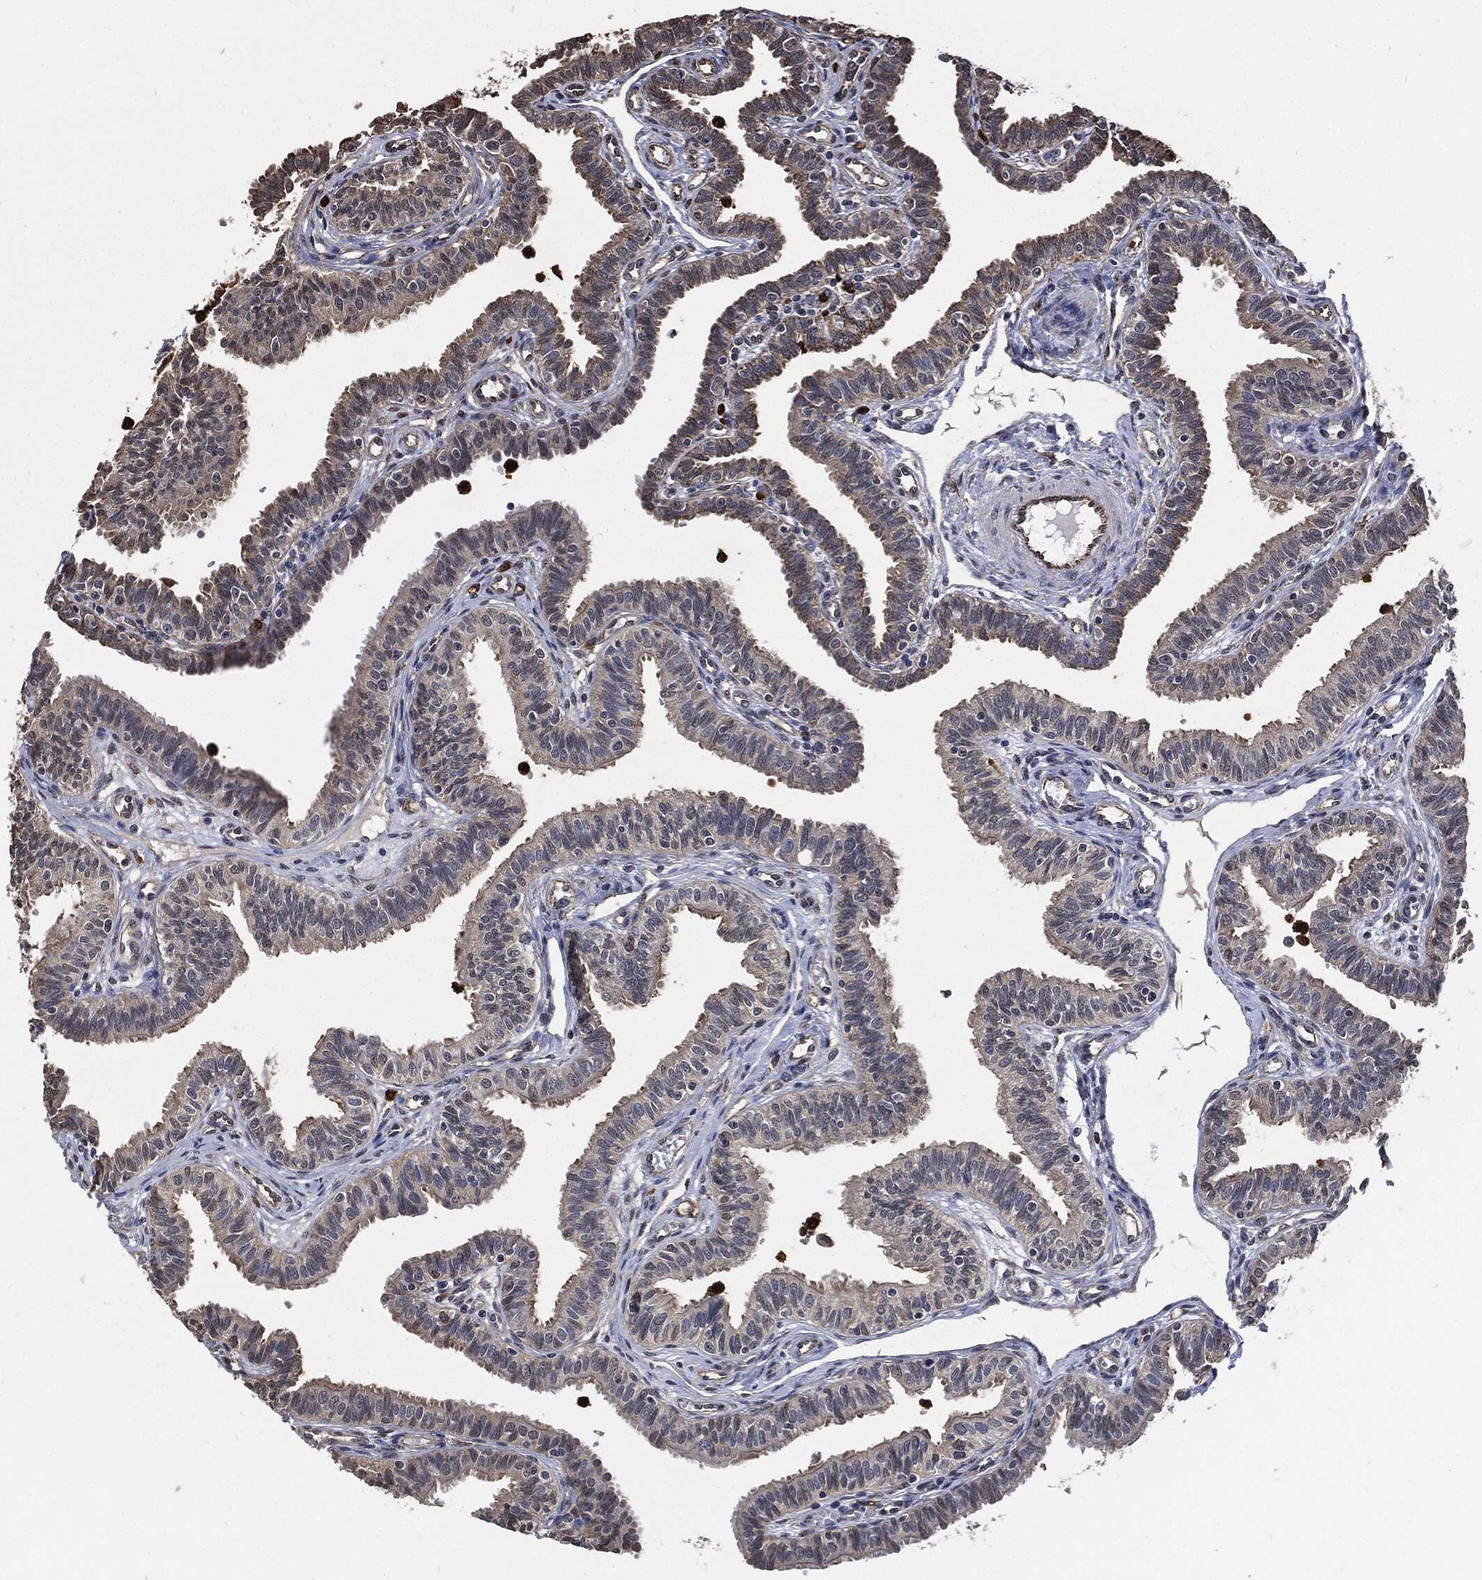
{"staining": {"intensity": "weak", "quantity": "25%-75%", "location": "cytoplasmic/membranous"}, "tissue": "fallopian tube", "cell_type": "Glandular cells", "image_type": "normal", "snomed": [{"axis": "morphology", "description": "Normal tissue, NOS"}, {"axis": "topography", "description": "Fallopian tube"}], "caption": "DAB (3,3'-diaminobenzidine) immunohistochemical staining of benign human fallopian tube exhibits weak cytoplasmic/membranous protein staining in approximately 25%-75% of glandular cells. Ihc stains the protein in brown and the nuclei are stained blue.", "gene": "S100A9", "patient": {"sex": "female", "age": 36}}